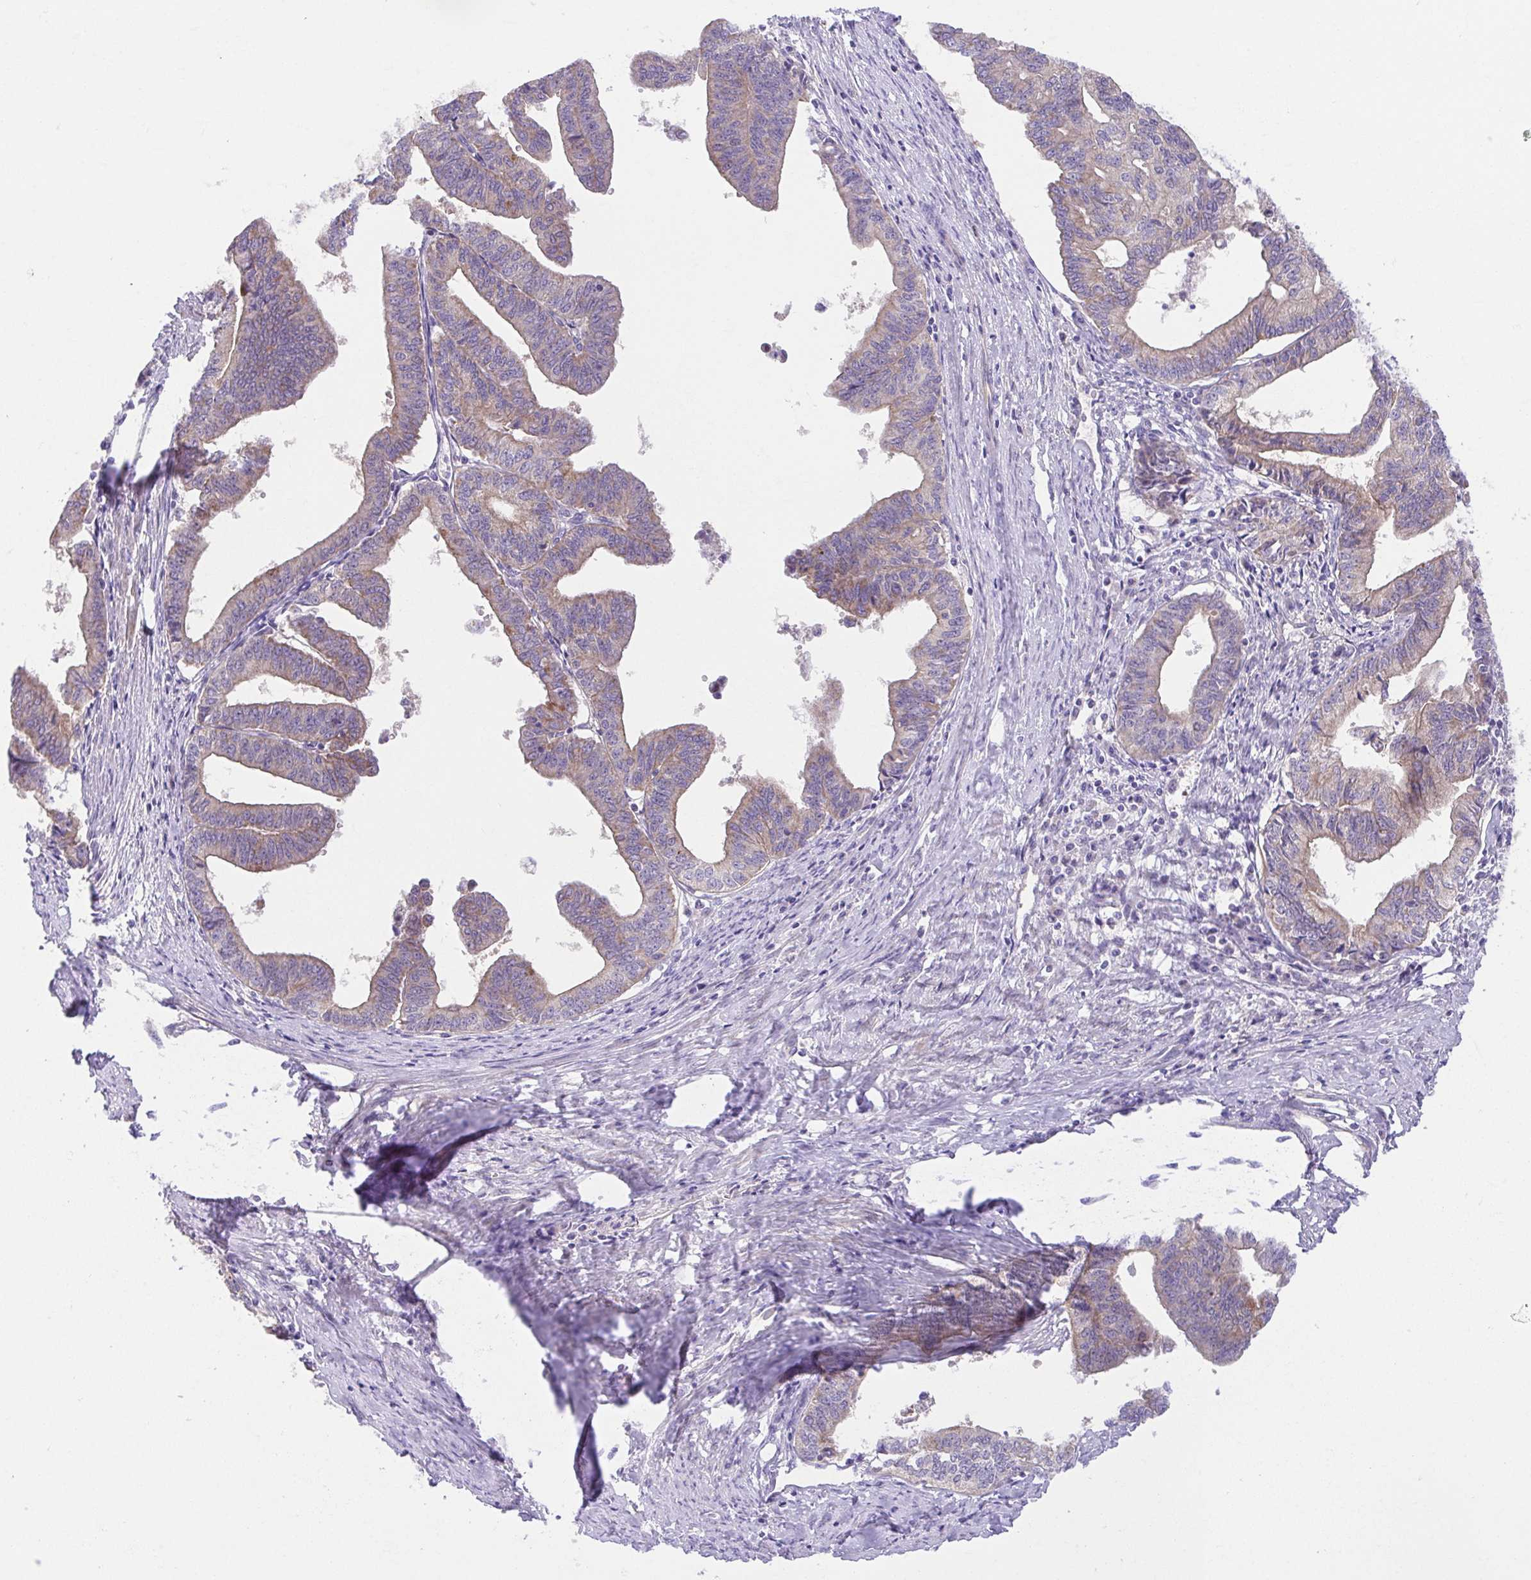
{"staining": {"intensity": "weak", "quantity": "25%-75%", "location": "cytoplasmic/membranous"}, "tissue": "endometrial cancer", "cell_type": "Tumor cells", "image_type": "cancer", "snomed": [{"axis": "morphology", "description": "Adenocarcinoma, NOS"}, {"axis": "topography", "description": "Endometrium"}], "caption": "Protein expression by immunohistochemistry (IHC) shows weak cytoplasmic/membranous positivity in approximately 25%-75% of tumor cells in adenocarcinoma (endometrial).", "gene": "SLC13A1", "patient": {"sex": "female", "age": 65}}